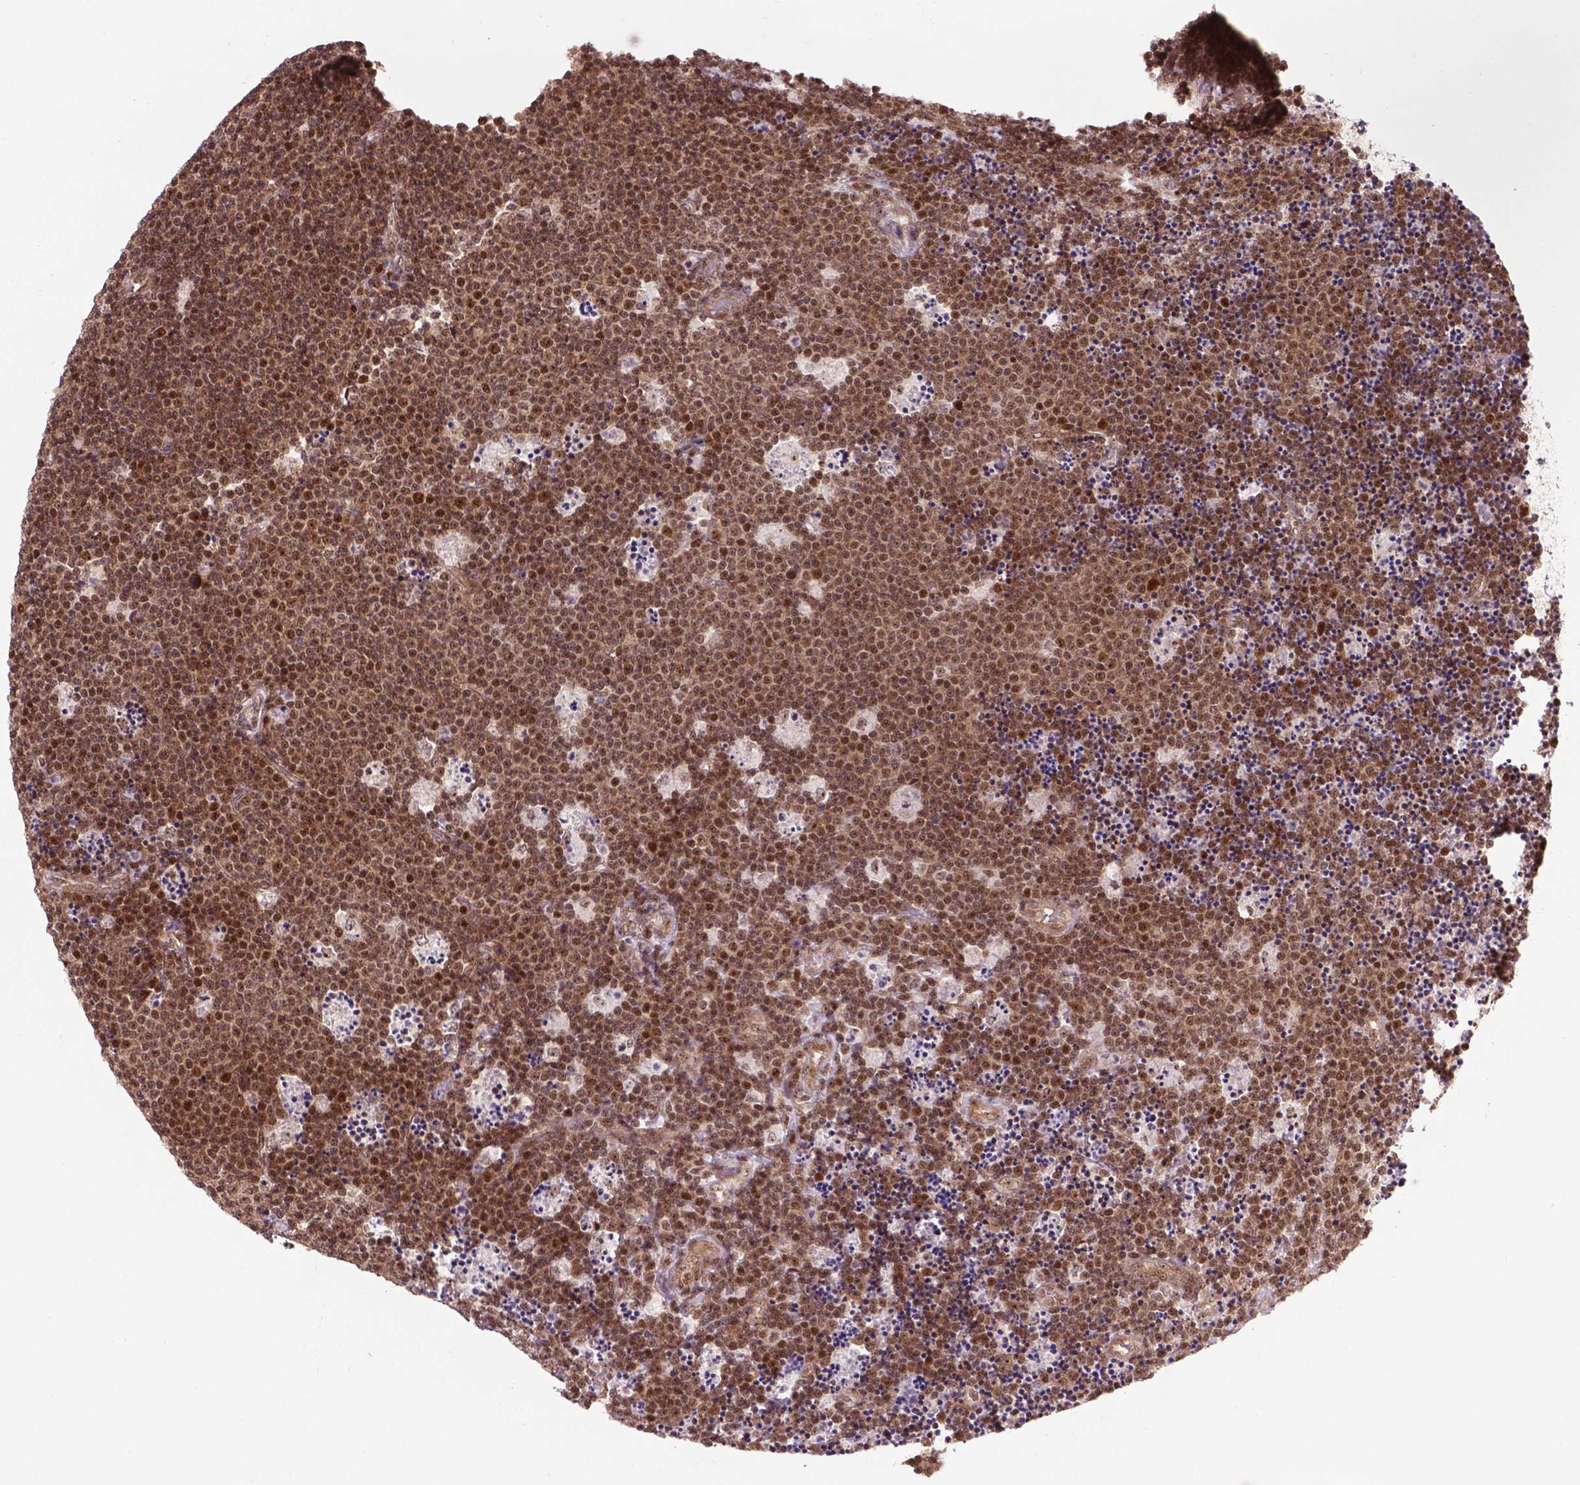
{"staining": {"intensity": "moderate", "quantity": ">75%", "location": "nuclear"}, "tissue": "lymphoma", "cell_type": "Tumor cells", "image_type": "cancer", "snomed": [{"axis": "morphology", "description": "Malignant lymphoma, non-Hodgkin's type, Low grade"}, {"axis": "topography", "description": "Brain"}], "caption": "Lymphoma stained with a protein marker shows moderate staining in tumor cells.", "gene": "CSNK2A1", "patient": {"sex": "female", "age": 66}}